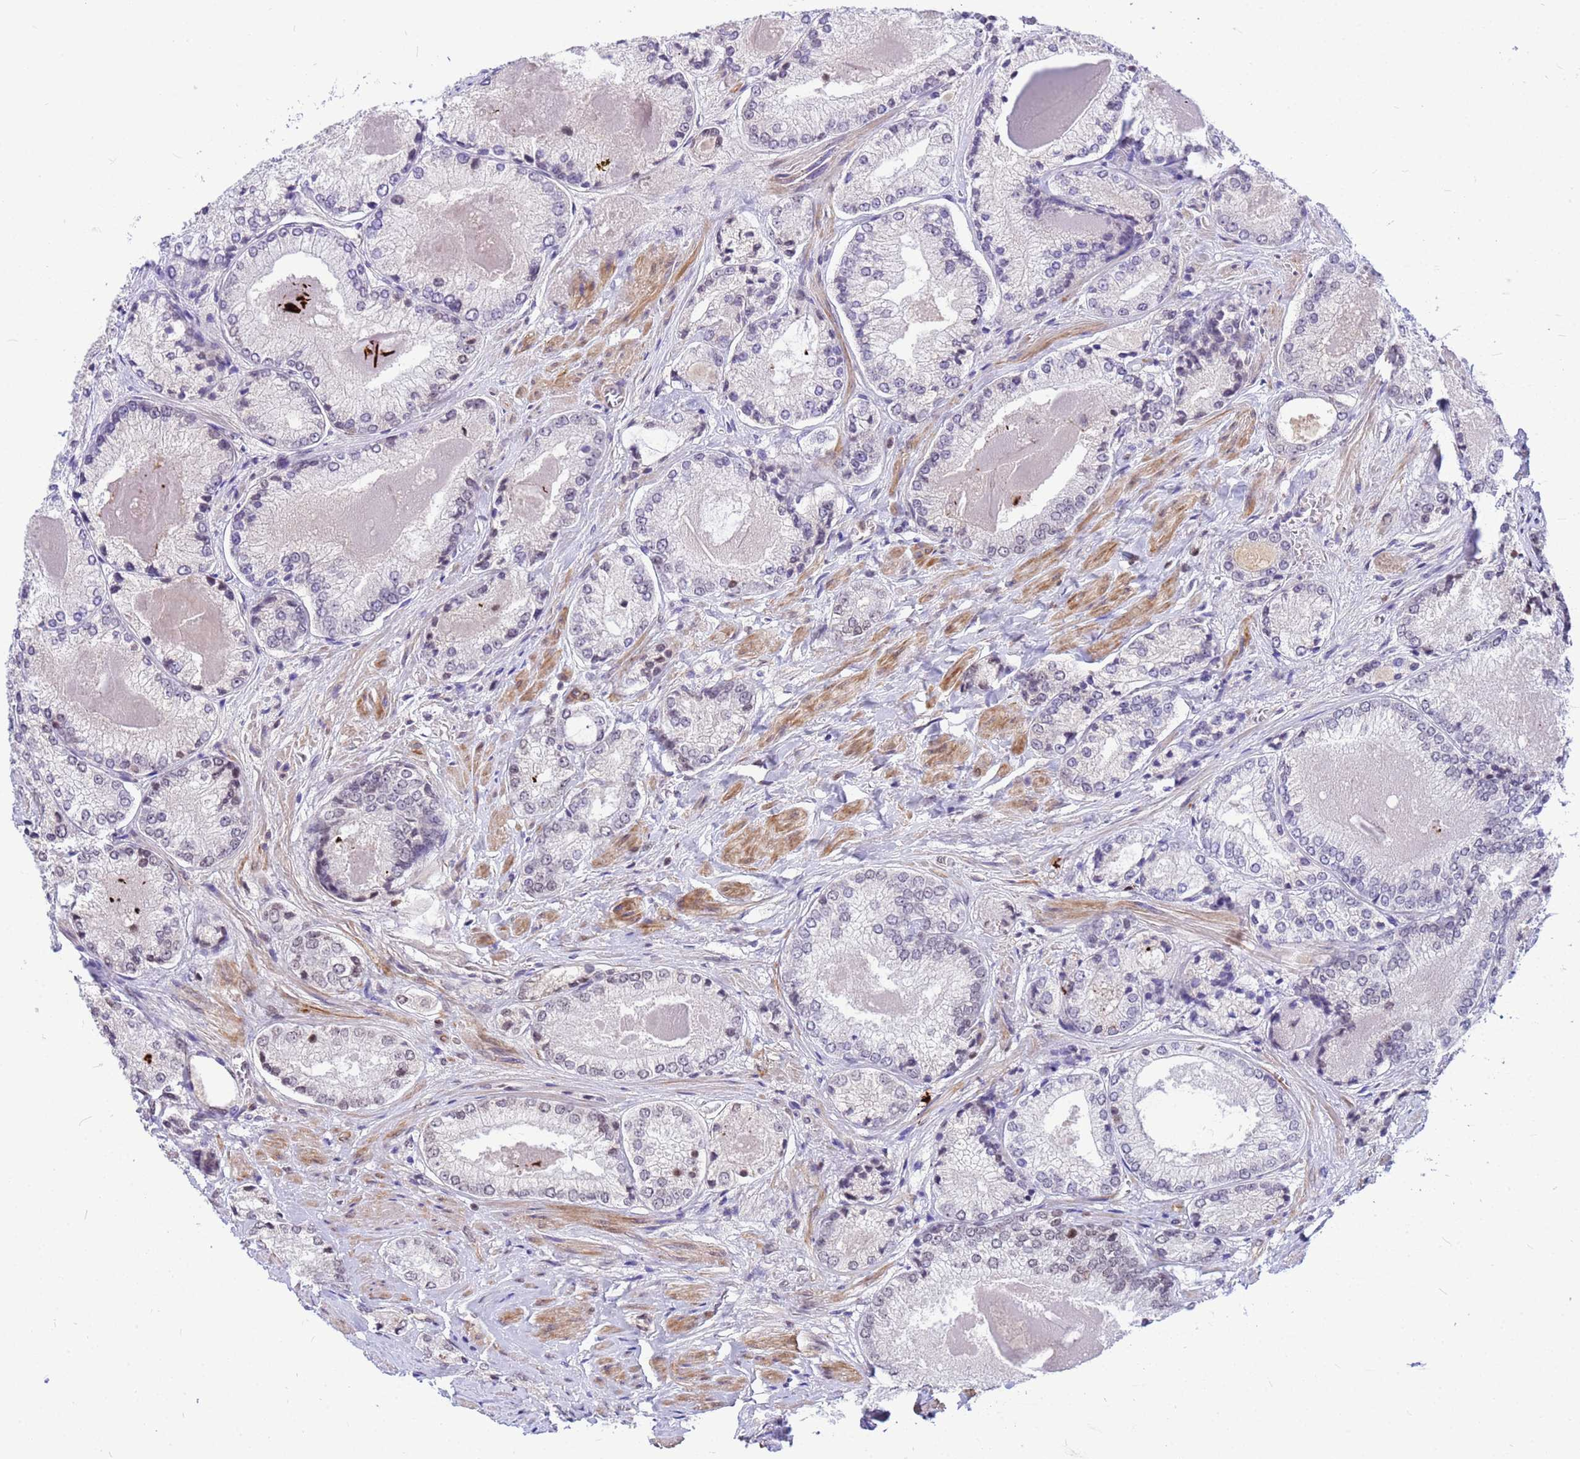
{"staining": {"intensity": "negative", "quantity": "none", "location": "none"}, "tissue": "prostate cancer", "cell_type": "Tumor cells", "image_type": "cancer", "snomed": [{"axis": "morphology", "description": "Adenocarcinoma, Low grade"}, {"axis": "topography", "description": "Prostate"}], "caption": "This is an immunohistochemistry (IHC) photomicrograph of prostate cancer (adenocarcinoma (low-grade)). There is no positivity in tumor cells.", "gene": "ORM1", "patient": {"sex": "male", "age": 68}}